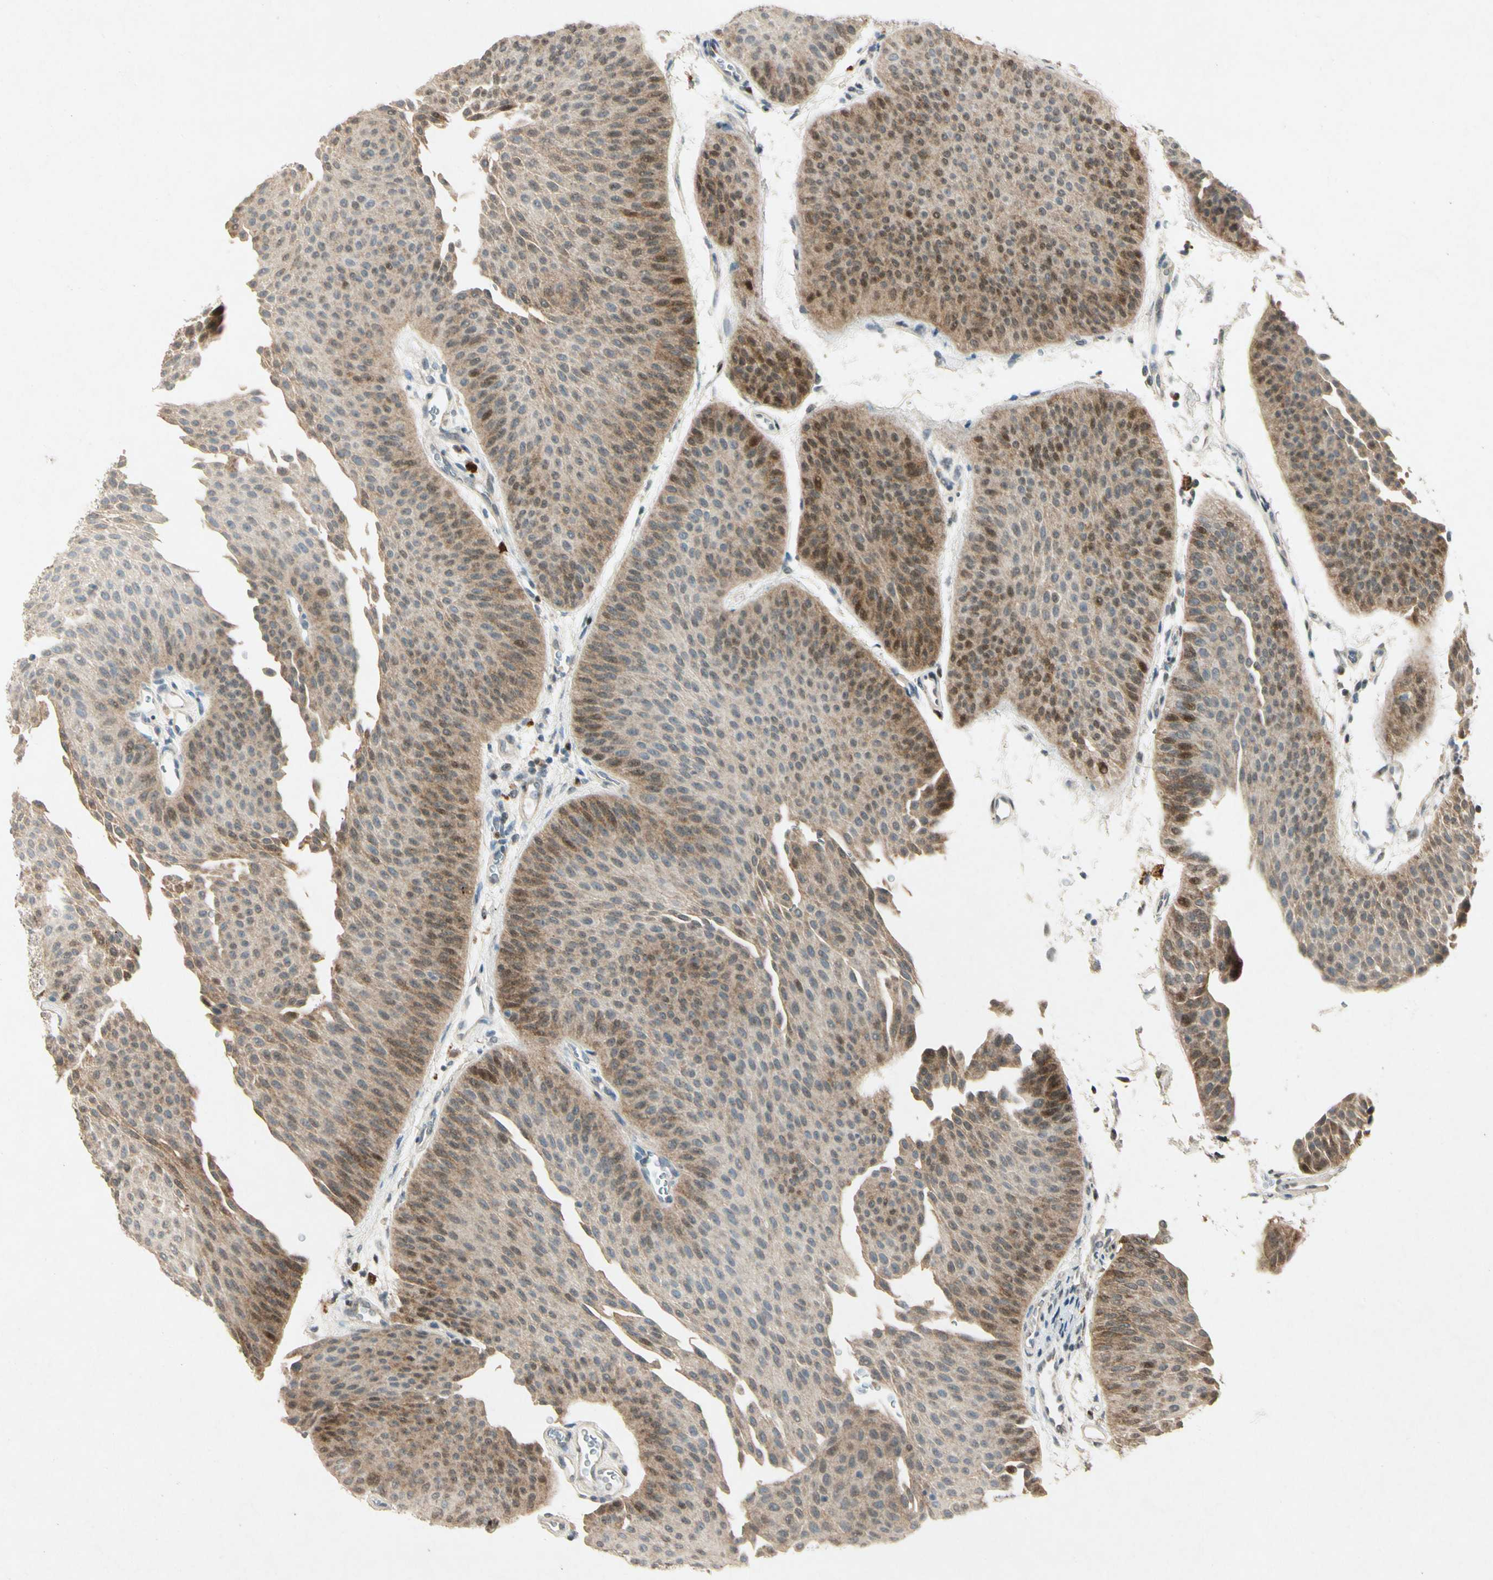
{"staining": {"intensity": "strong", "quantity": "25%-75%", "location": "cytoplasmic/membranous"}, "tissue": "urothelial cancer", "cell_type": "Tumor cells", "image_type": "cancer", "snomed": [{"axis": "morphology", "description": "Urothelial carcinoma, Low grade"}, {"axis": "topography", "description": "Urinary bladder"}], "caption": "This is an image of immunohistochemistry (IHC) staining of urothelial carcinoma (low-grade), which shows strong staining in the cytoplasmic/membranous of tumor cells.", "gene": "HSPA1B", "patient": {"sex": "female", "age": 60}}